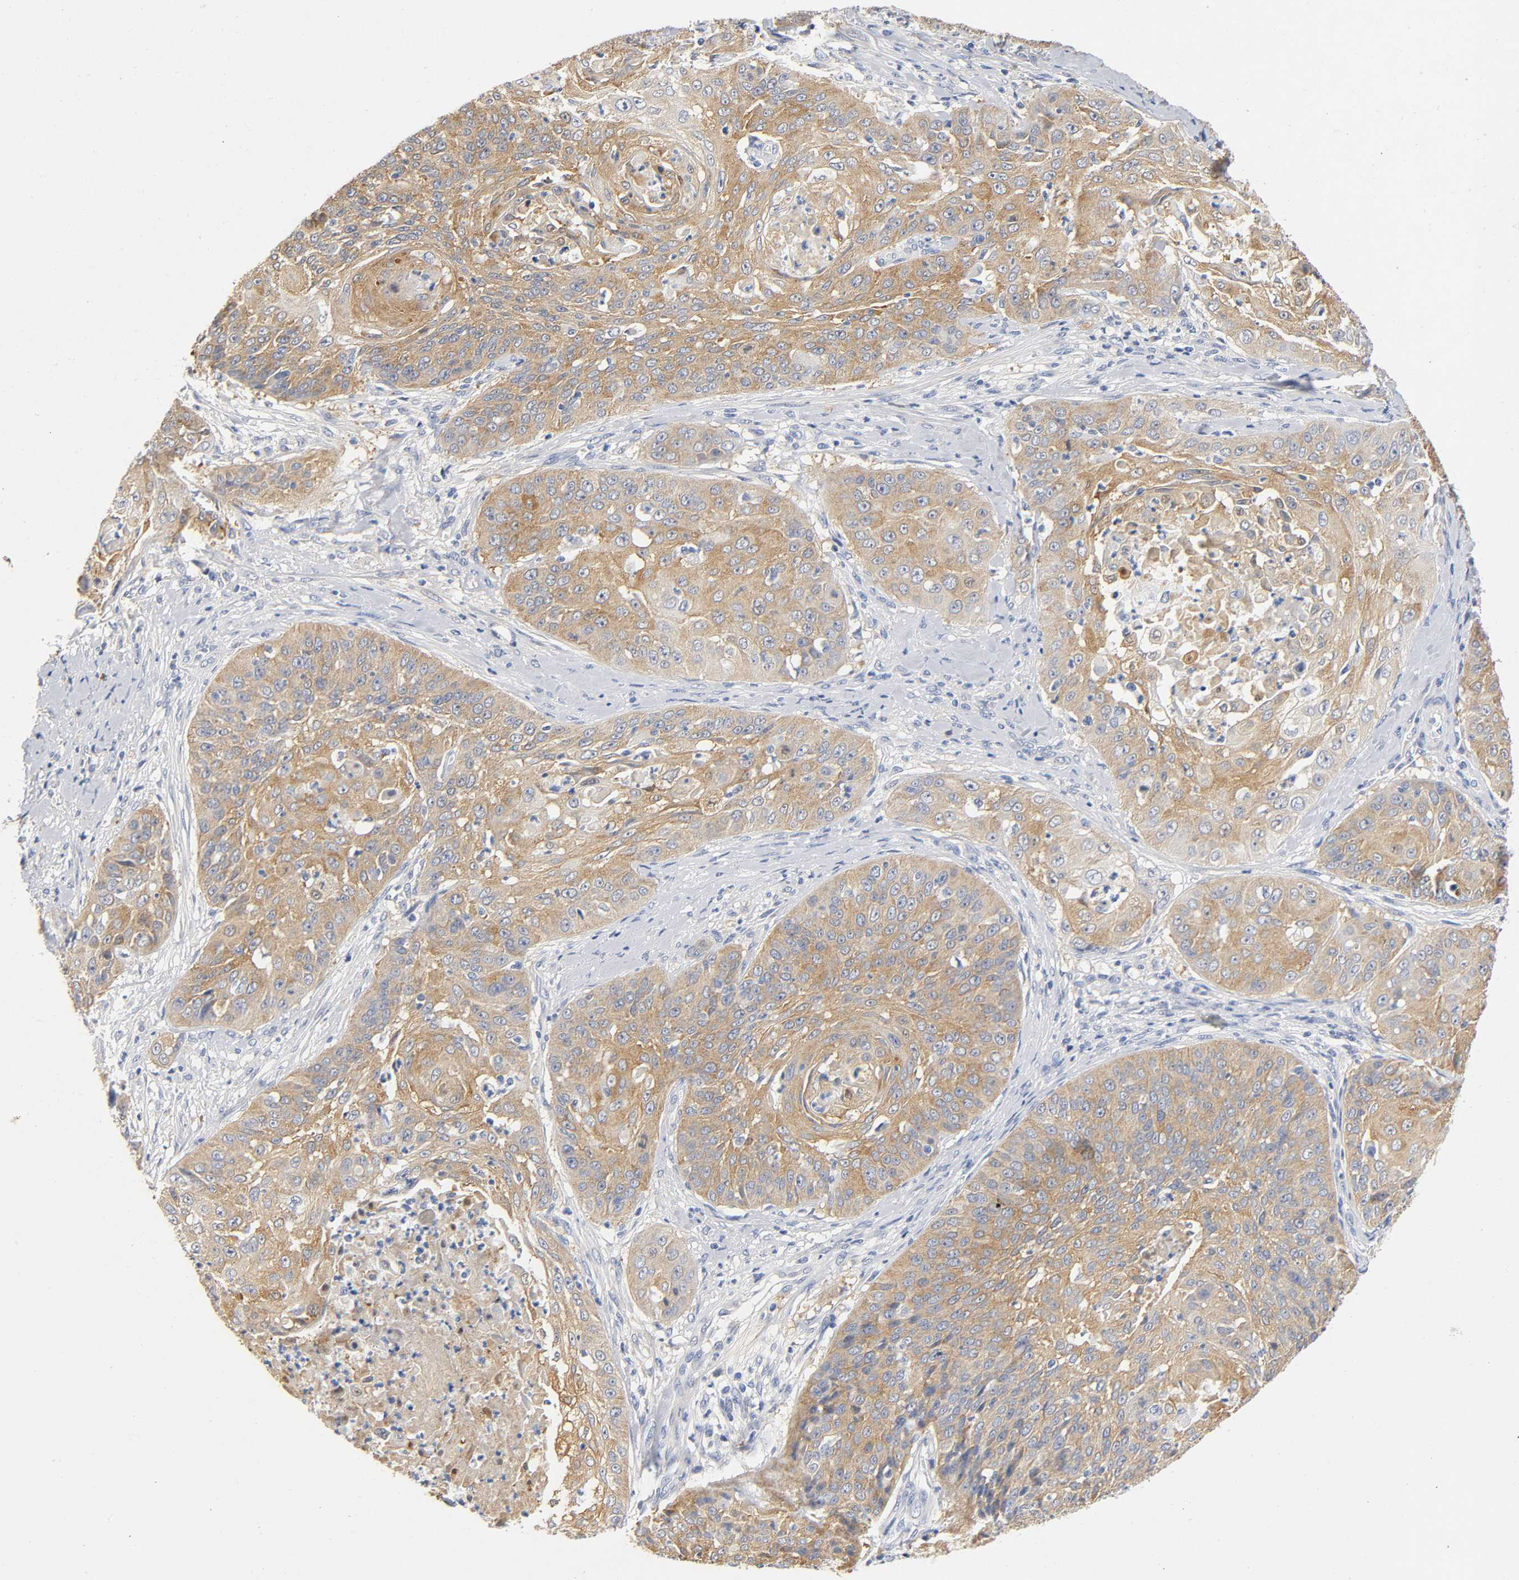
{"staining": {"intensity": "moderate", "quantity": ">75%", "location": "cytoplasmic/membranous"}, "tissue": "cervical cancer", "cell_type": "Tumor cells", "image_type": "cancer", "snomed": [{"axis": "morphology", "description": "Squamous cell carcinoma, NOS"}, {"axis": "topography", "description": "Cervix"}], "caption": "Protein staining reveals moderate cytoplasmic/membranous expression in approximately >75% of tumor cells in cervical squamous cell carcinoma. (IHC, brightfield microscopy, high magnification).", "gene": "TNC", "patient": {"sex": "female", "age": 64}}